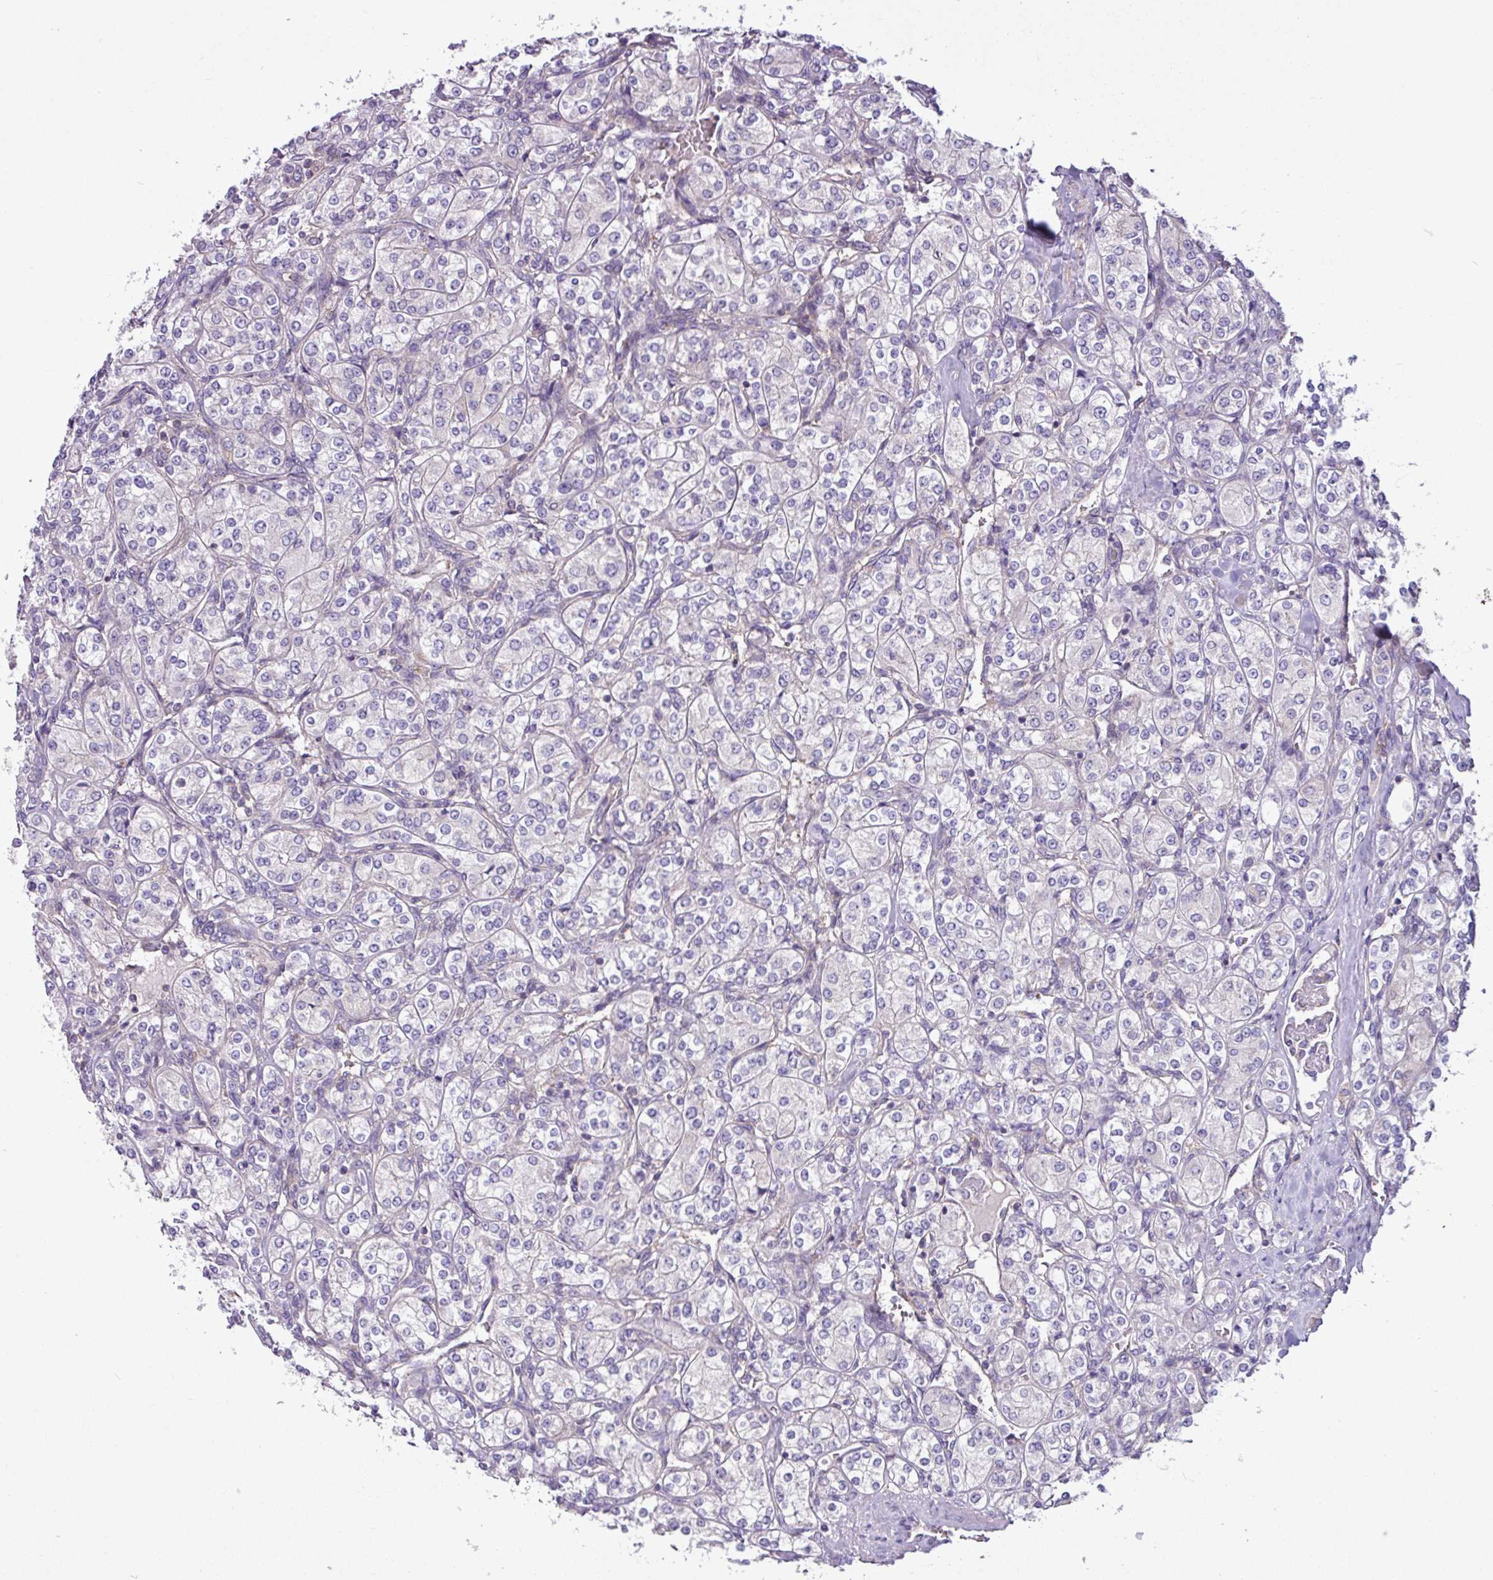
{"staining": {"intensity": "negative", "quantity": "none", "location": "none"}, "tissue": "renal cancer", "cell_type": "Tumor cells", "image_type": "cancer", "snomed": [{"axis": "morphology", "description": "Adenocarcinoma, NOS"}, {"axis": "topography", "description": "Kidney"}], "caption": "Micrograph shows no protein expression in tumor cells of renal adenocarcinoma tissue.", "gene": "MROH2A", "patient": {"sex": "male", "age": 77}}